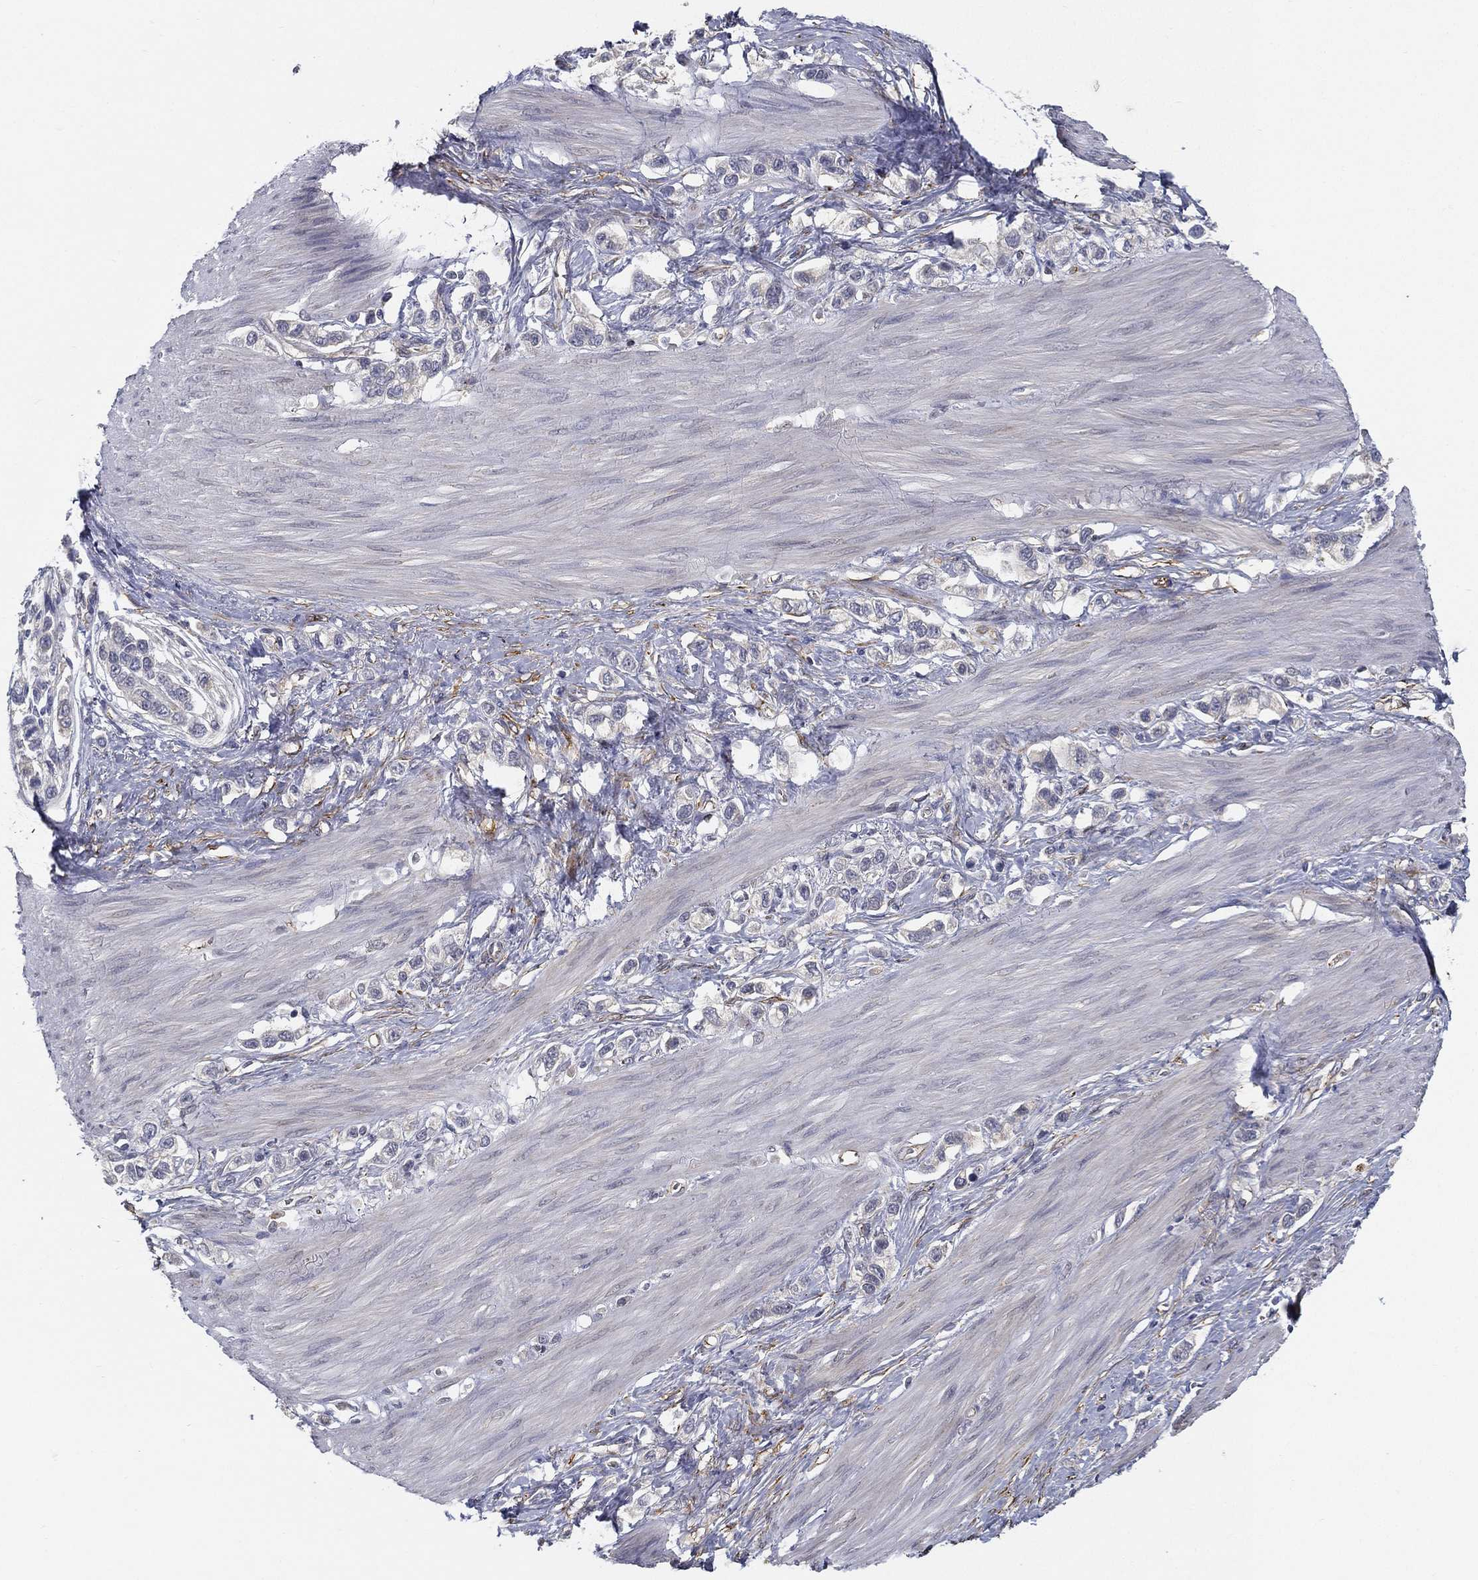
{"staining": {"intensity": "negative", "quantity": "none", "location": "none"}, "tissue": "stomach cancer", "cell_type": "Tumor cells", "image_type": "cancer", "snomed": [{"axis": "morphology", "description": "Normal tissue, NOS"}, {"axis": "morphology", "description": "Adenocarcinoma, NOS"}, {"axis": "morphology", "description": "Adenocarcinoma, High grade"}, {"axis": "topography", "description": "Stomach, upper"}, {"axis": "topography", "description": "Stomach"}], "caption": "Tumor cells are negative for brown protein staining in stomach cancer (adenocarcinoma).", "gene": "LRRC56", "patient": {"sex": "female", "age": 65}}